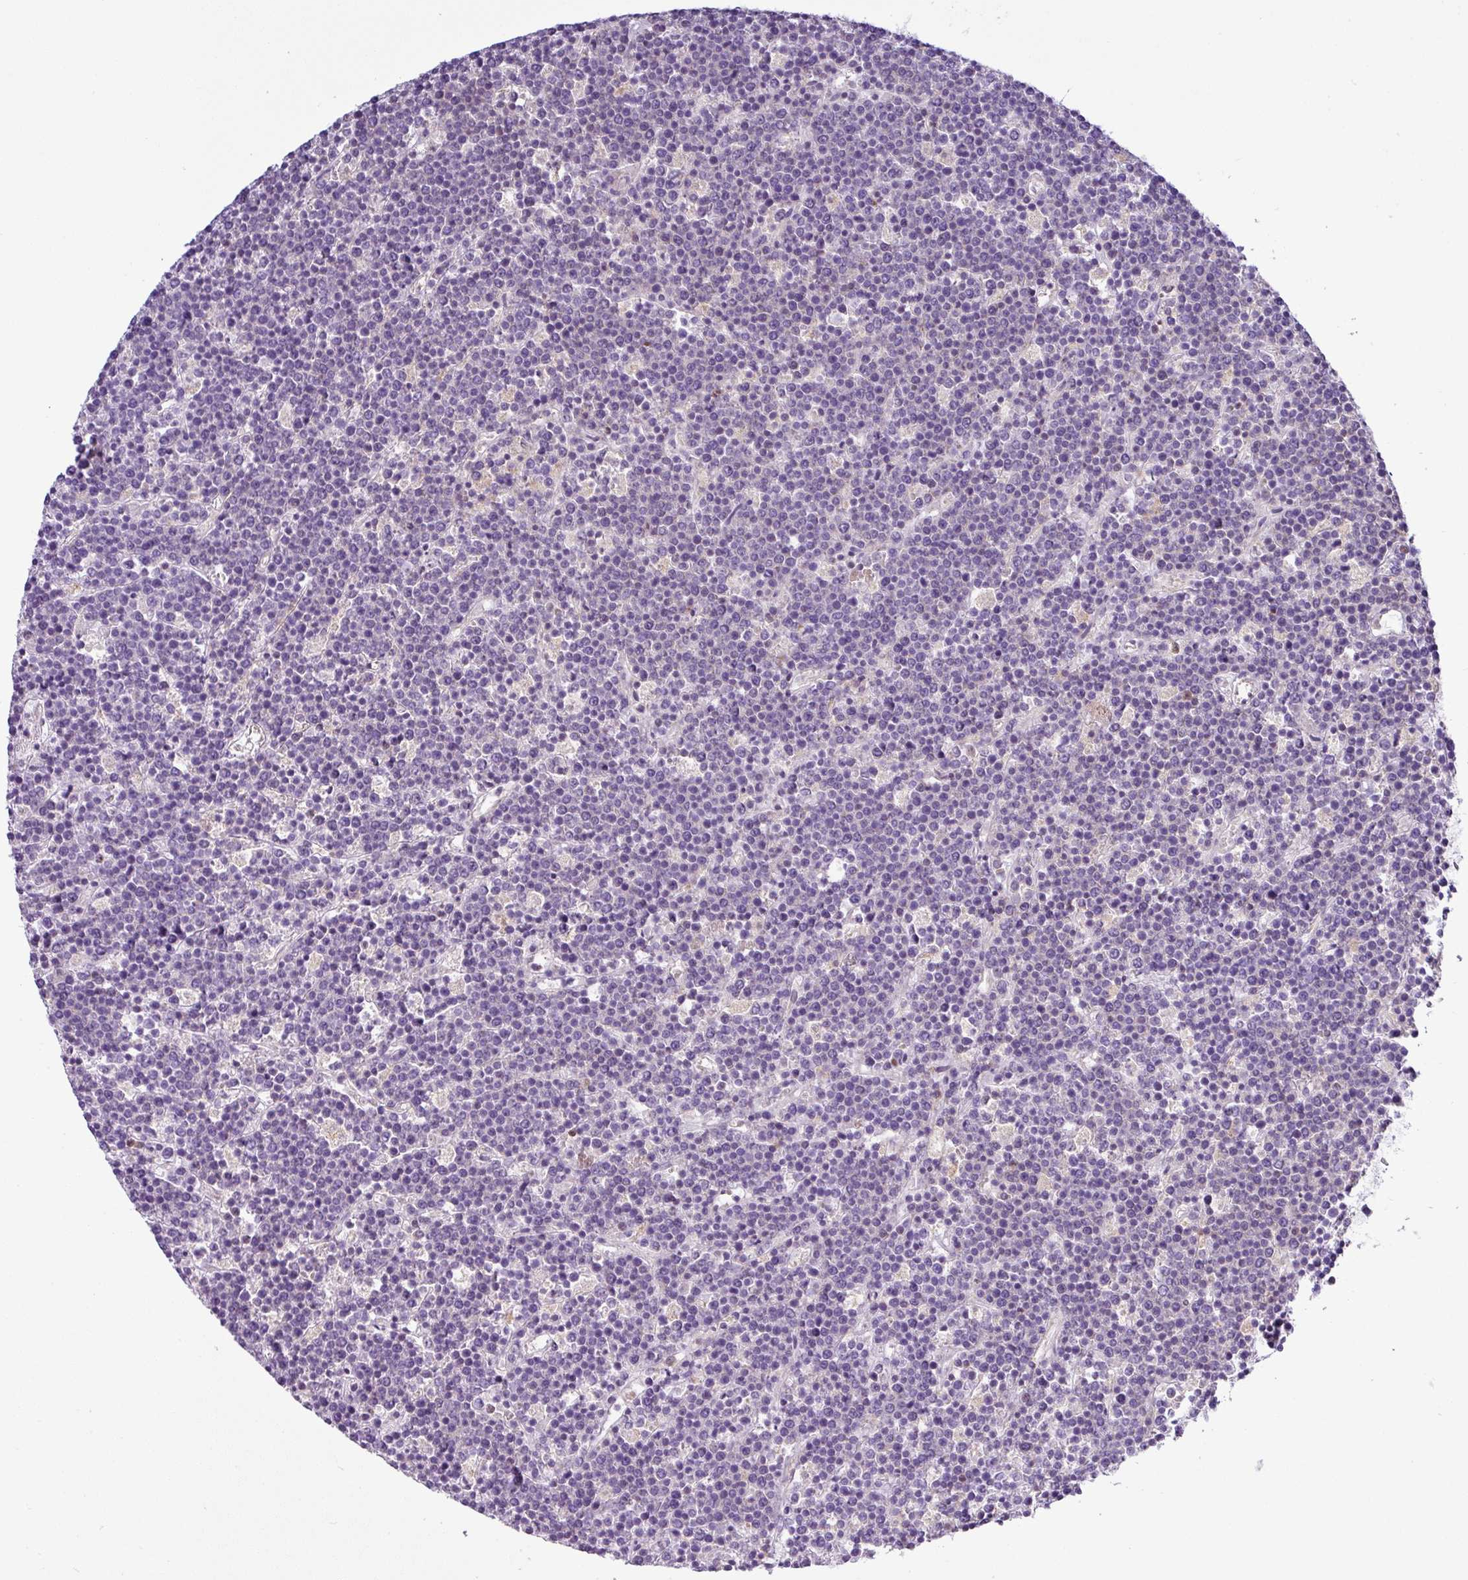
{"staining": {"intensity": "weak", "quantity": "<25%", "location": "nuclear"}, "tissue": "lymphoma", "cell_type": "Tumor cells", "image_type": "cancer", "snomed": [{"axis": "morphology", "description": "Malignant lymphoma, non-Hodgkin's type, High grade"}, {"axis": "topography", "description": "Ovary"}], "caption": "Photomicrograph shows no protein expression in tumor cells of lymphoma tissue.", "gene": "NDUFB2", "patient": {"sex": "female", "age": 56}}